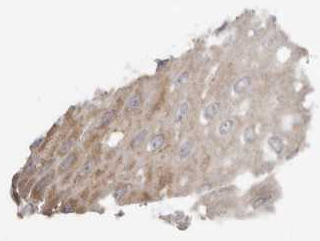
{"staining": {"intensity": "weak", "quantity": "<25%", "location": "cytoplasmic/membranous"}, "tissue": "esophagus", "cell_type": "Squamous epithelial cells", "image_type": "normal", "snomed": [{"axis": "morphology", "description": "Normal tissue, NOS"}, {"axis": "topography", "description": "Esophagus"}], "caption": "IHC micrograph of benign human esophagus stained for a protein (brown), which exhibits no staining in squamous epithelial cells. (DAB (3,3'-diaminobenzidine) immunohistochemistry with hematoxylin counter stain).", "gene": "MSRB2", "patient": {"sex": "female", "age": 66}}